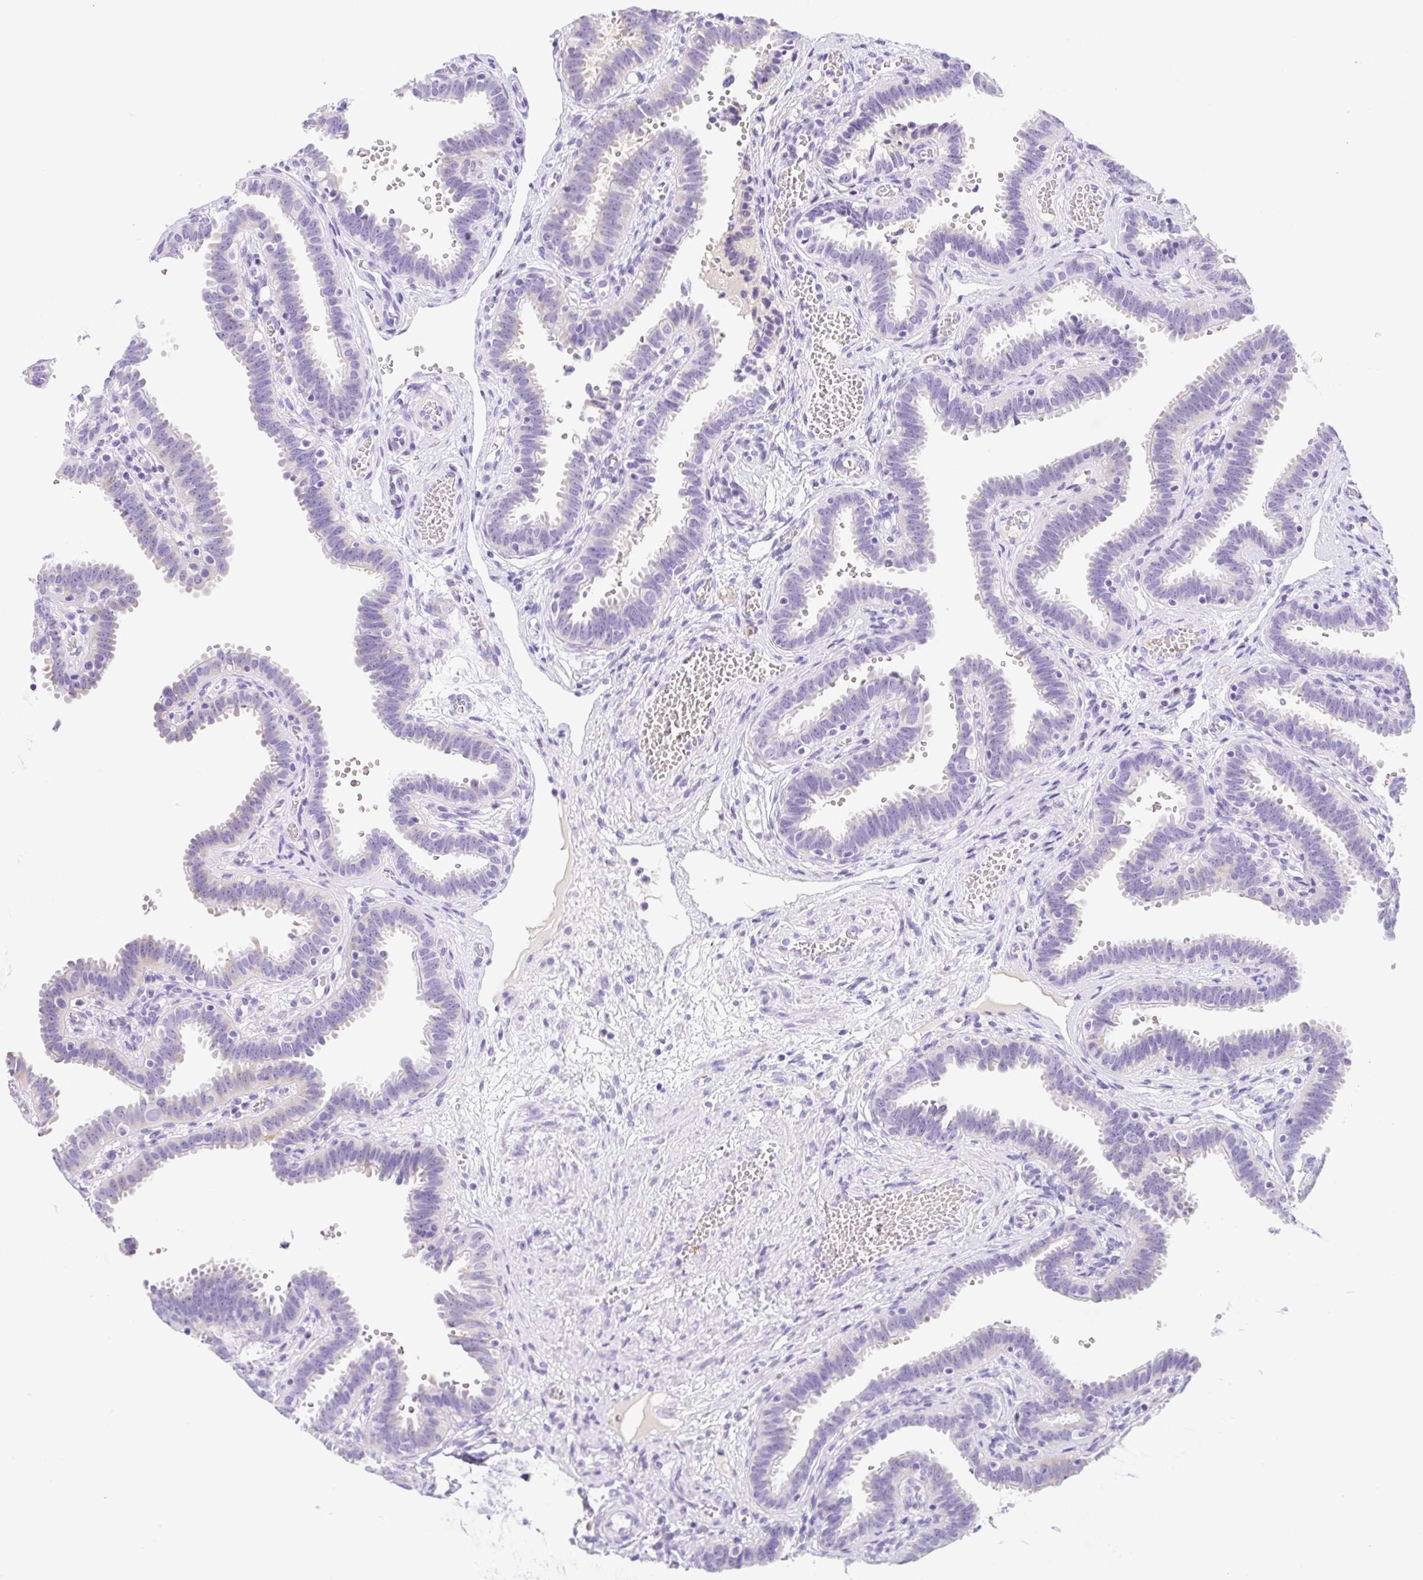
{"staining": {"intensity": "negative", "quantity": "none", "location": "none"}, "tissue": "fallopian tube", "cell_type": "Glandular cells", "image_type": "normal", "snomed": [{"axis": "morphology", "description": "Normal tissue, NOS"}, {"axis": "topography", "description": "Fallopian tube"}], "caption": "This histopathology image is of benign fallopian tube stained with immunohistochemistry to label a protein in brown with the nuclei are counter-stained blue. There is no expression in glandular cells.", "gene": "KLK8", "patient": {"sex": "female", "age": 37}}